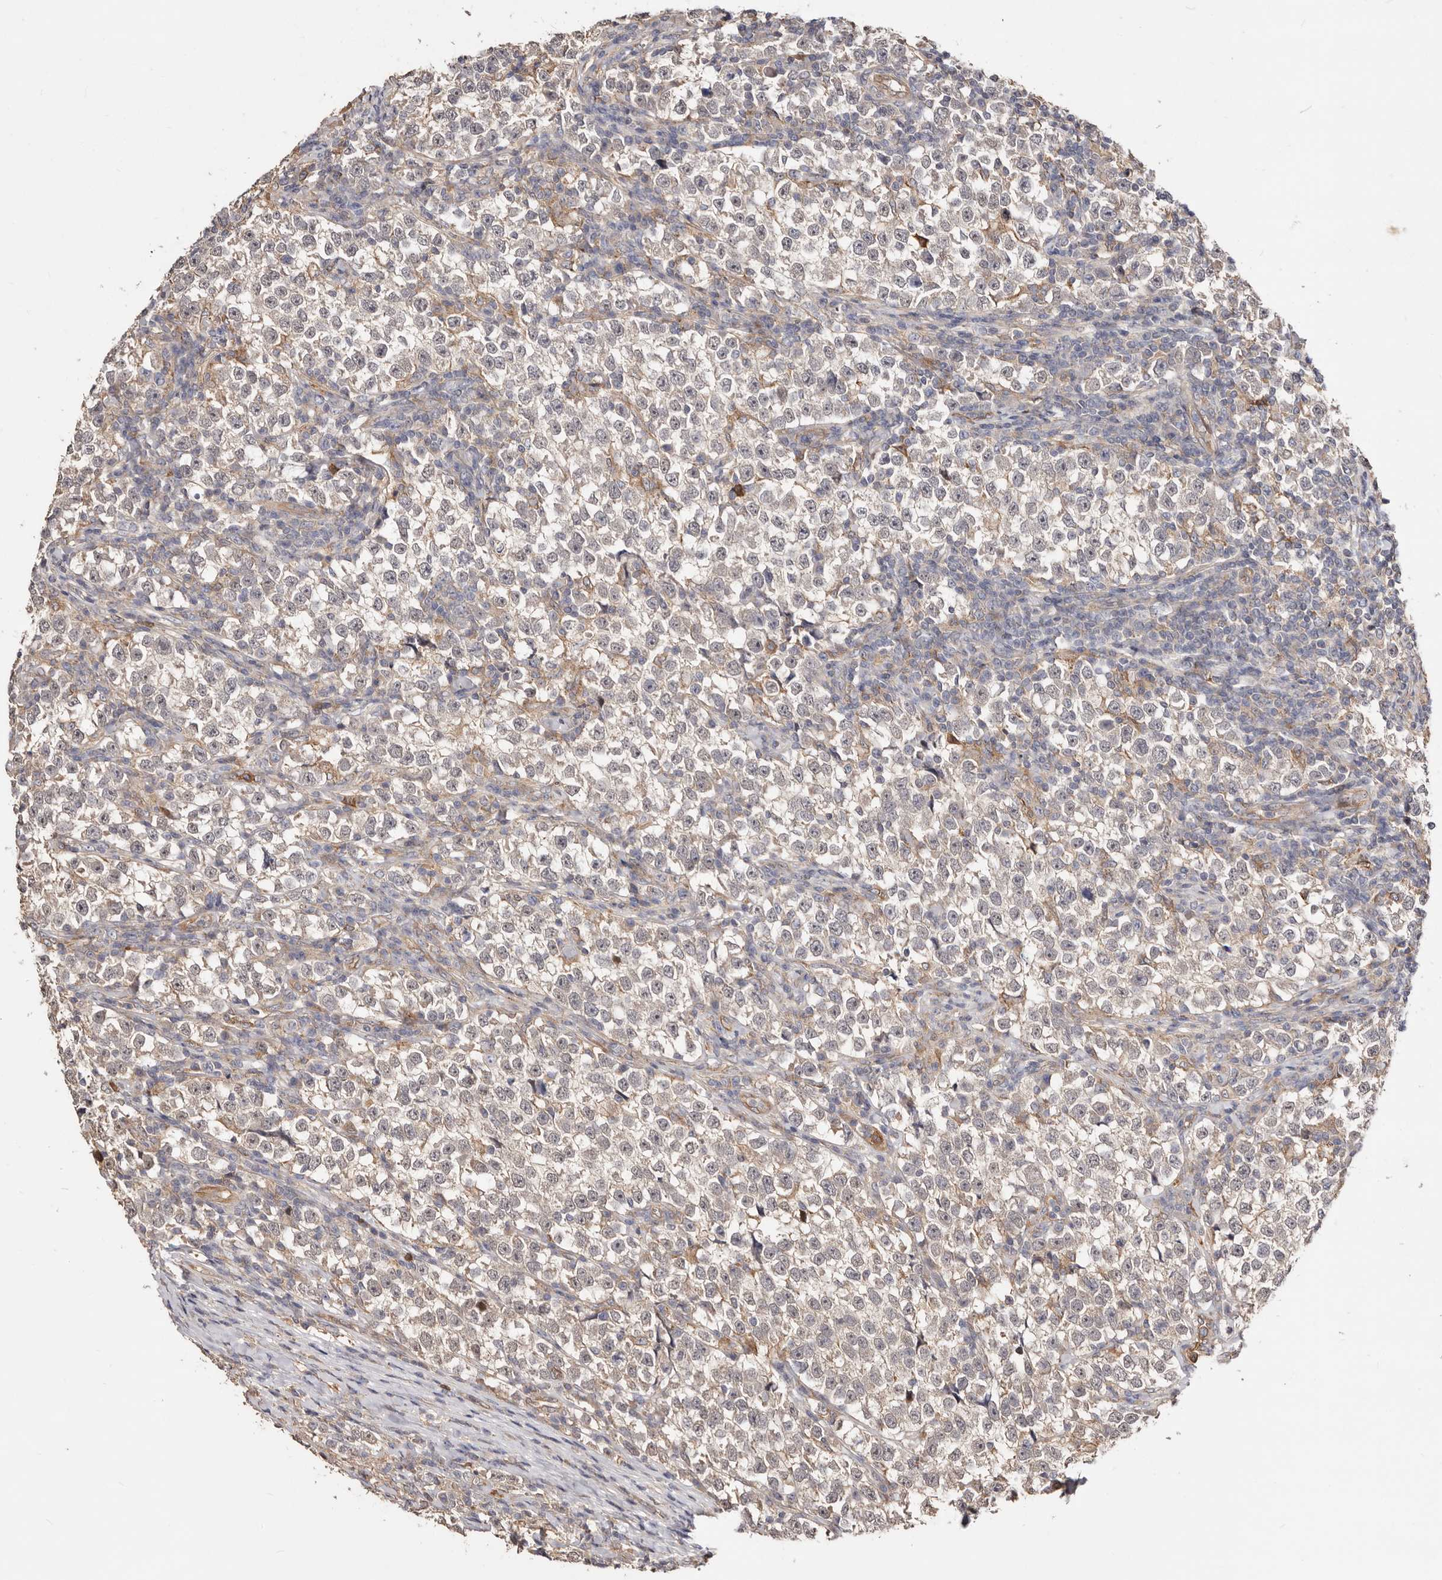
{"staining": {"intensity": "negative", "quantity": "none", "location": "none"}, "tissue": "testis cancer", "cell_type": "Tumor cells", "image_type": "cancer", "snomed": [{"axis": "morphology", "description": "Normal tissue, NOS"}, {"axis": "morphology", "description": "Seminoma, NOS"}, {"axis": "topography", "description": "Testis"}], "caption": "Human testis cancer (seminoma) stained for a protein using IHC demonstrates no positivity in tumor cells.", "gene": "LRRC25", "patient": {"sex": "male", "age": 43}}